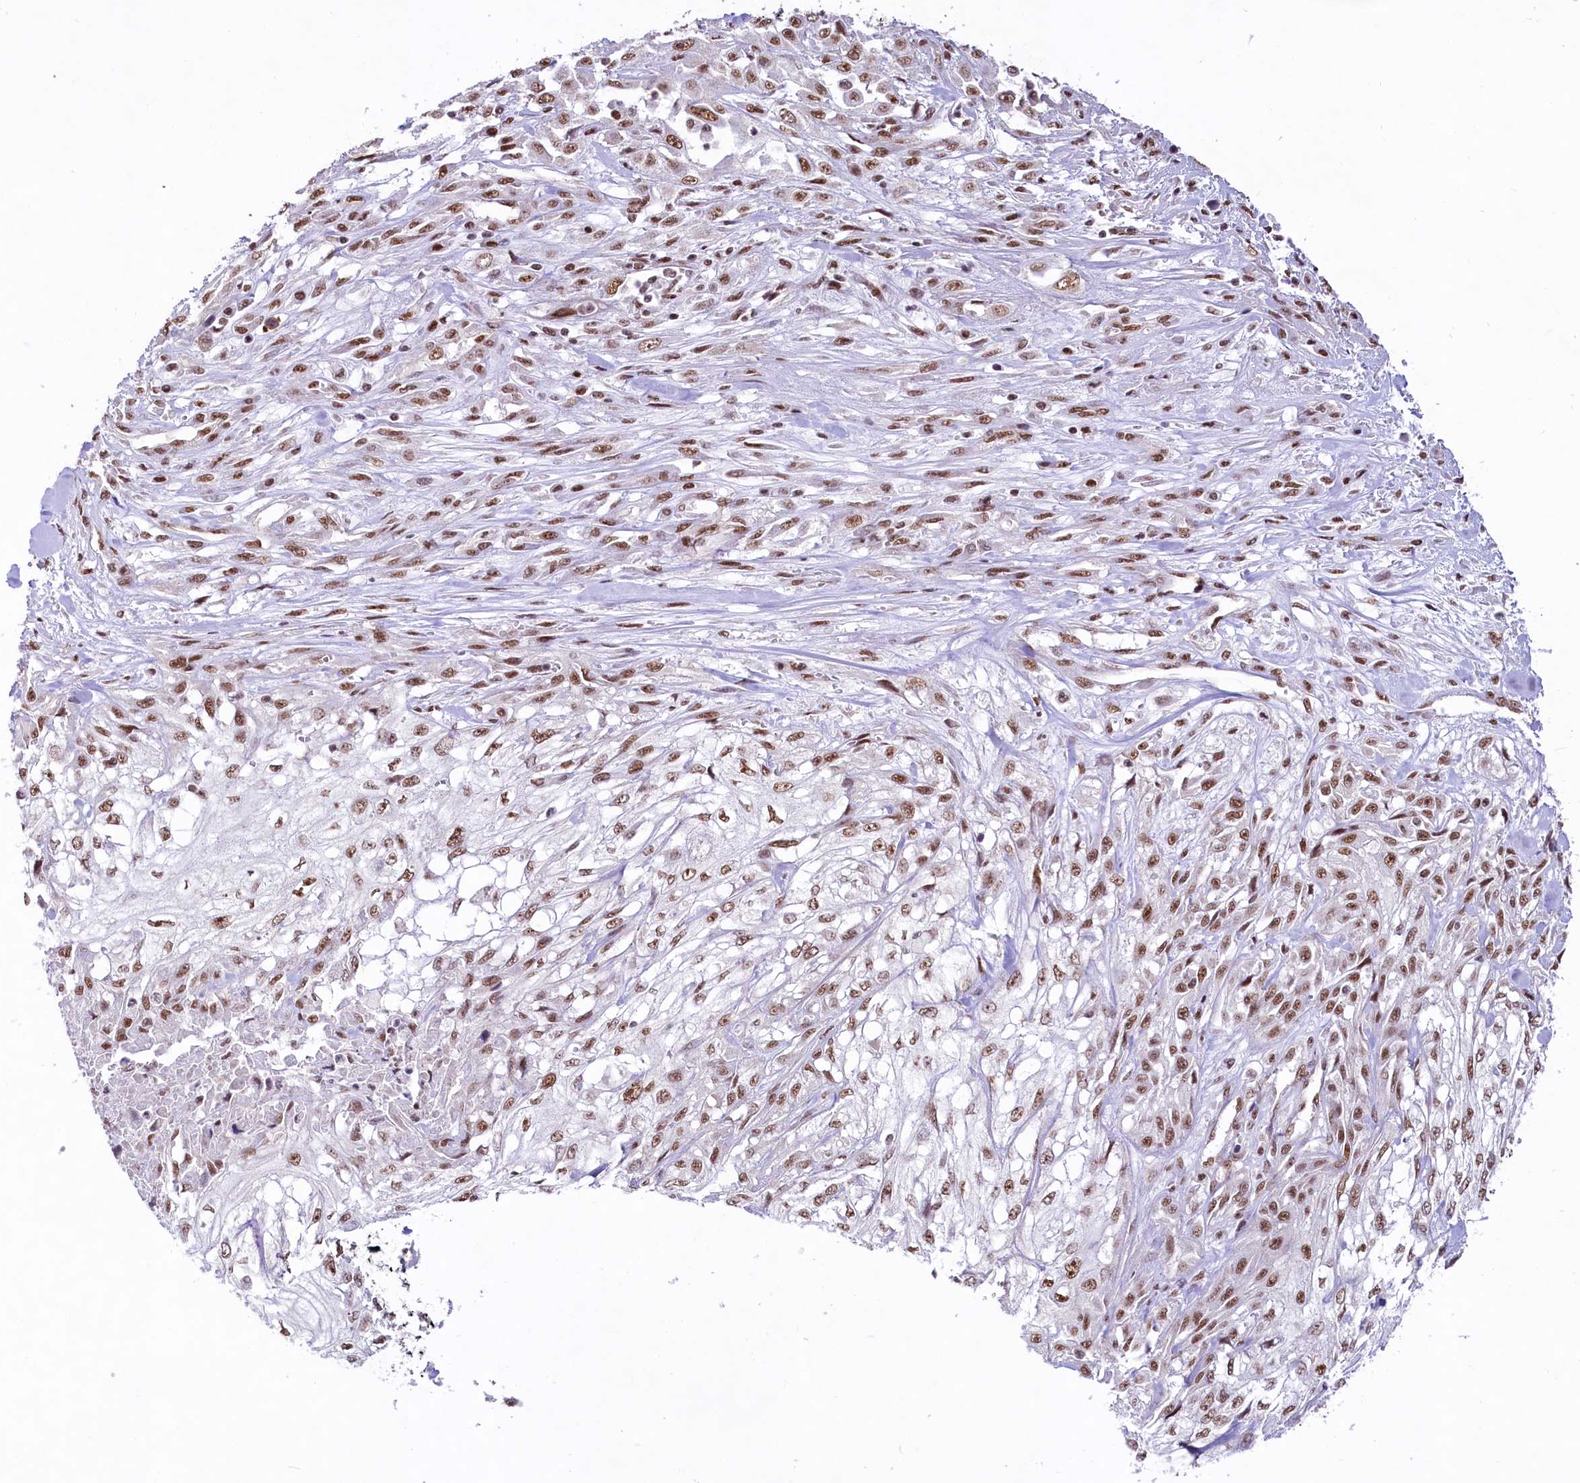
{"staining": {"intensity": "moderate", "quantity": ">75%", "location": "nuclear"}, "tissue": "skin cancer", "cell_type": "Tumor cells", "image_type": "cancer", "snomed": [{"axis": "morphology", "description": "Squamous cell carcinoma, NOS"}, {"axis": "morphology", "description": "Squamous cell carcinoma, metastatic, NOS"}, {"axis": "topography", "description": "Skin"}, {"axis": "topography", "description": "Lymph node"}], "caption": "Skin cancer stained for a protein (brown) reveals moderate nuclear positive expression in about >75% of tumor cells.", "gene": "HIRA", "patient": {"sex": "male", "age": 75}}